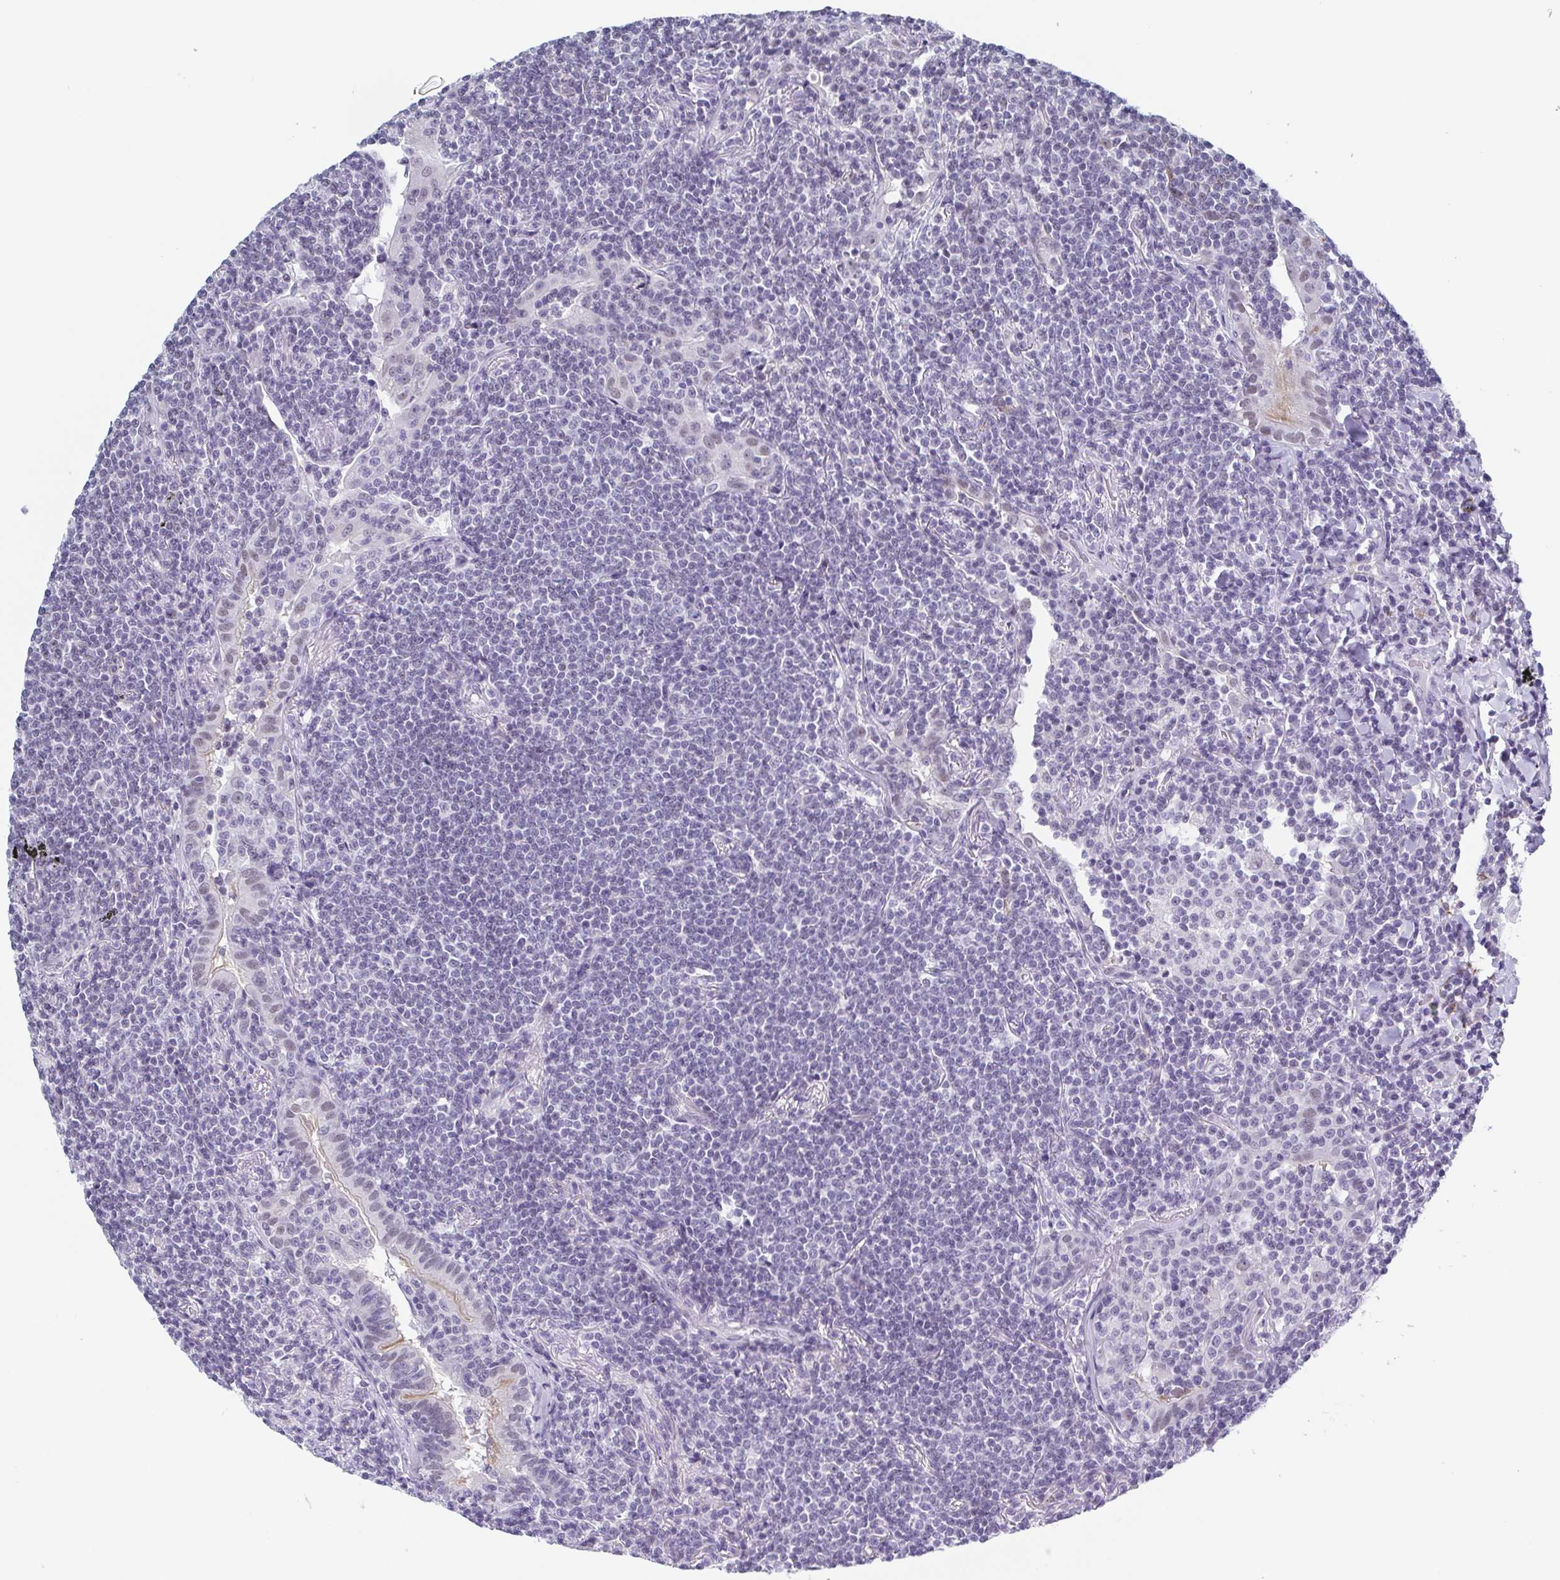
{"staining": {"intensity": "negative", "quantity": "none", "location": "none"}, "tissue": "lymphoma", "cell_type": "Tumor cells", "image_type": "cancer", "snomed": [{"axis": "morphology", "description": "Malignant lymphoma, non-Hodgkin's type, Low grade"}, {"axis": "topography", "description": "Lung"}], "caption": "A high-resolution image shows IHC staining of malignant lymphoma, non-Hodgkin's type (low-grade), which exhibits no significant staining in tumor cells.", "gene": "TMEM92", "patient": {"sex": "female", "age": 71}}